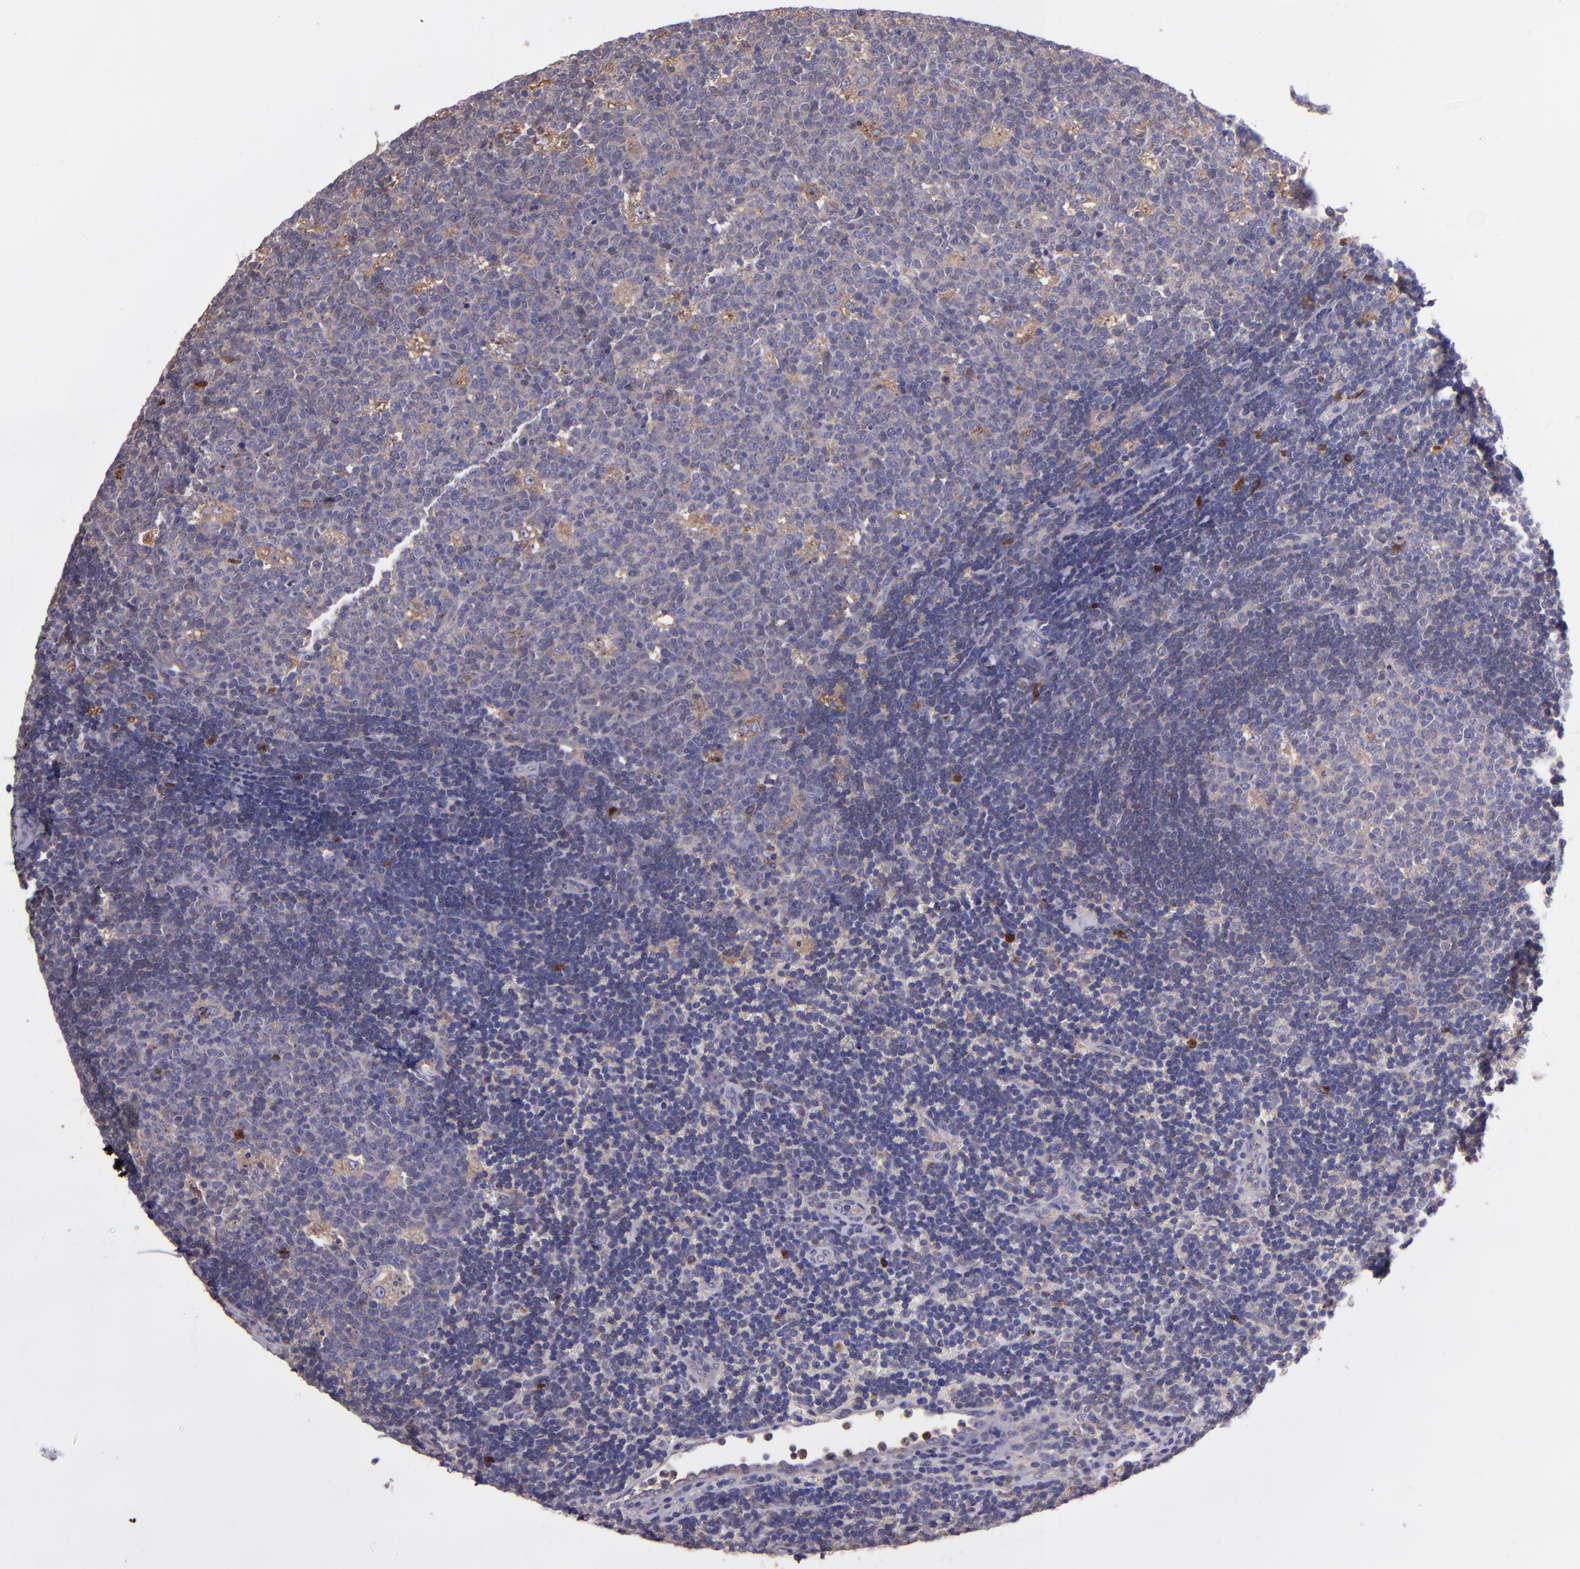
{"staining": {"intensity": "moderate", "quantity": "<25%", "location": "cytoplasmic/membranous"}, "tissue": "lymph node", "cell_type": "Germinal center cells", "image_type": "normal", "snomed": [{"axis": "morphology", "description": "Normal tissue, NOS"}, {"axis": "topography", "description": "Lymph node"}, {"axis": "topography", "description": "Salivary gland"}], "caption": "A high-resolution image shows immunohistochemistry staining of benign lymph node, which demonstrates moderate cytoplasmic/membranous expression in approximately <25% of germinal center cells.", "gene": "WASH6P", "patient": {"sex": "male", "age": 8}}